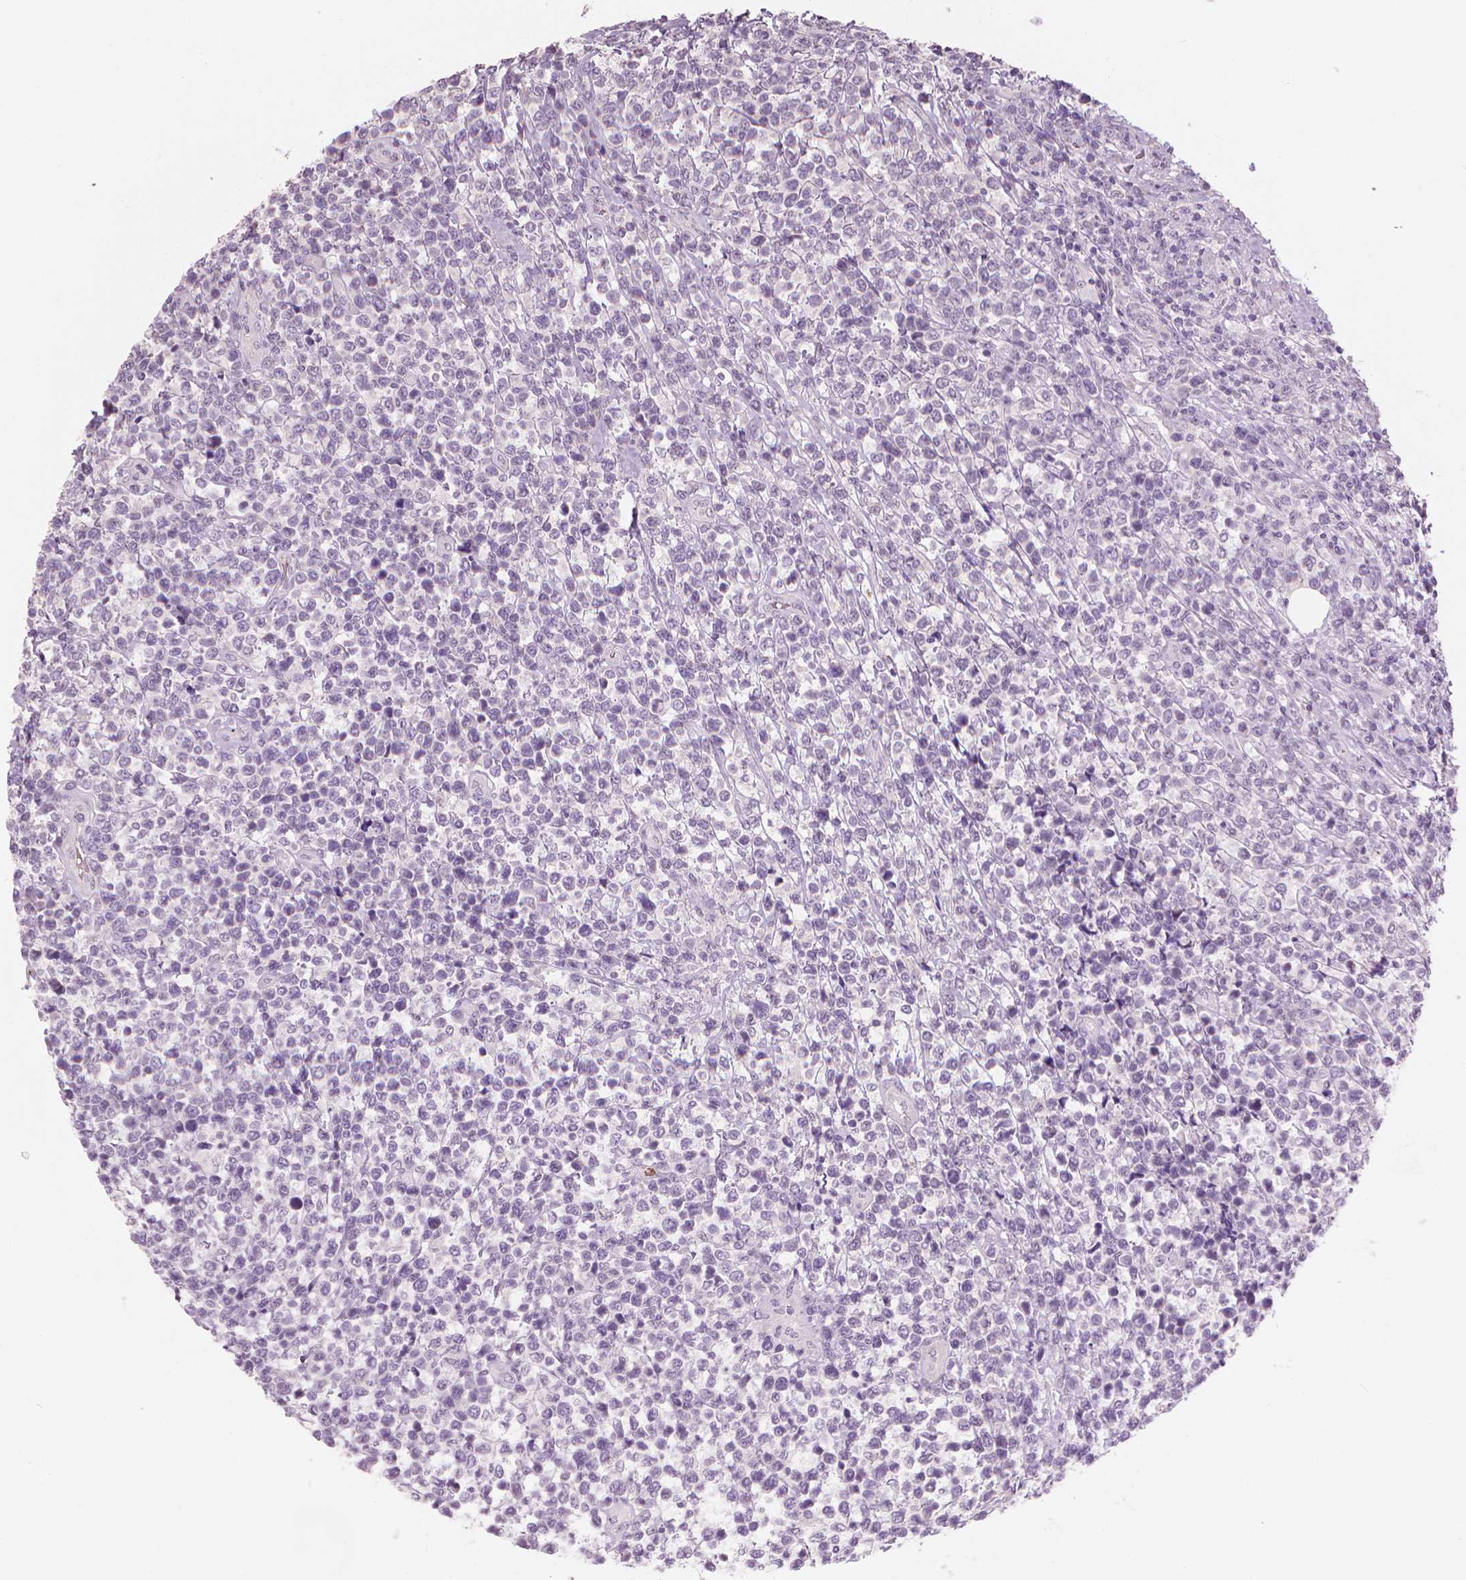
{"staining": {"intensity": "negative", "quantity": "none", "location": "none"}, "tissue": "lymphoma", "cell_type": "Tumor cells", "image_type": "cancer", "snomed": [{"axis": "morphology", "description": "Malignant lymphoma, non-Hodgkin's type, High grade"}, {"axis": "topography", "description": "Soft tissue"}], "caption": "Immunohistochemical staining of high-grade malignant lymphoma, non-Hodgkin's type exhibits no significant expression in tumor cells.", "gene": "SAXO2", "patient": {"sex": "female", "age": 56}}